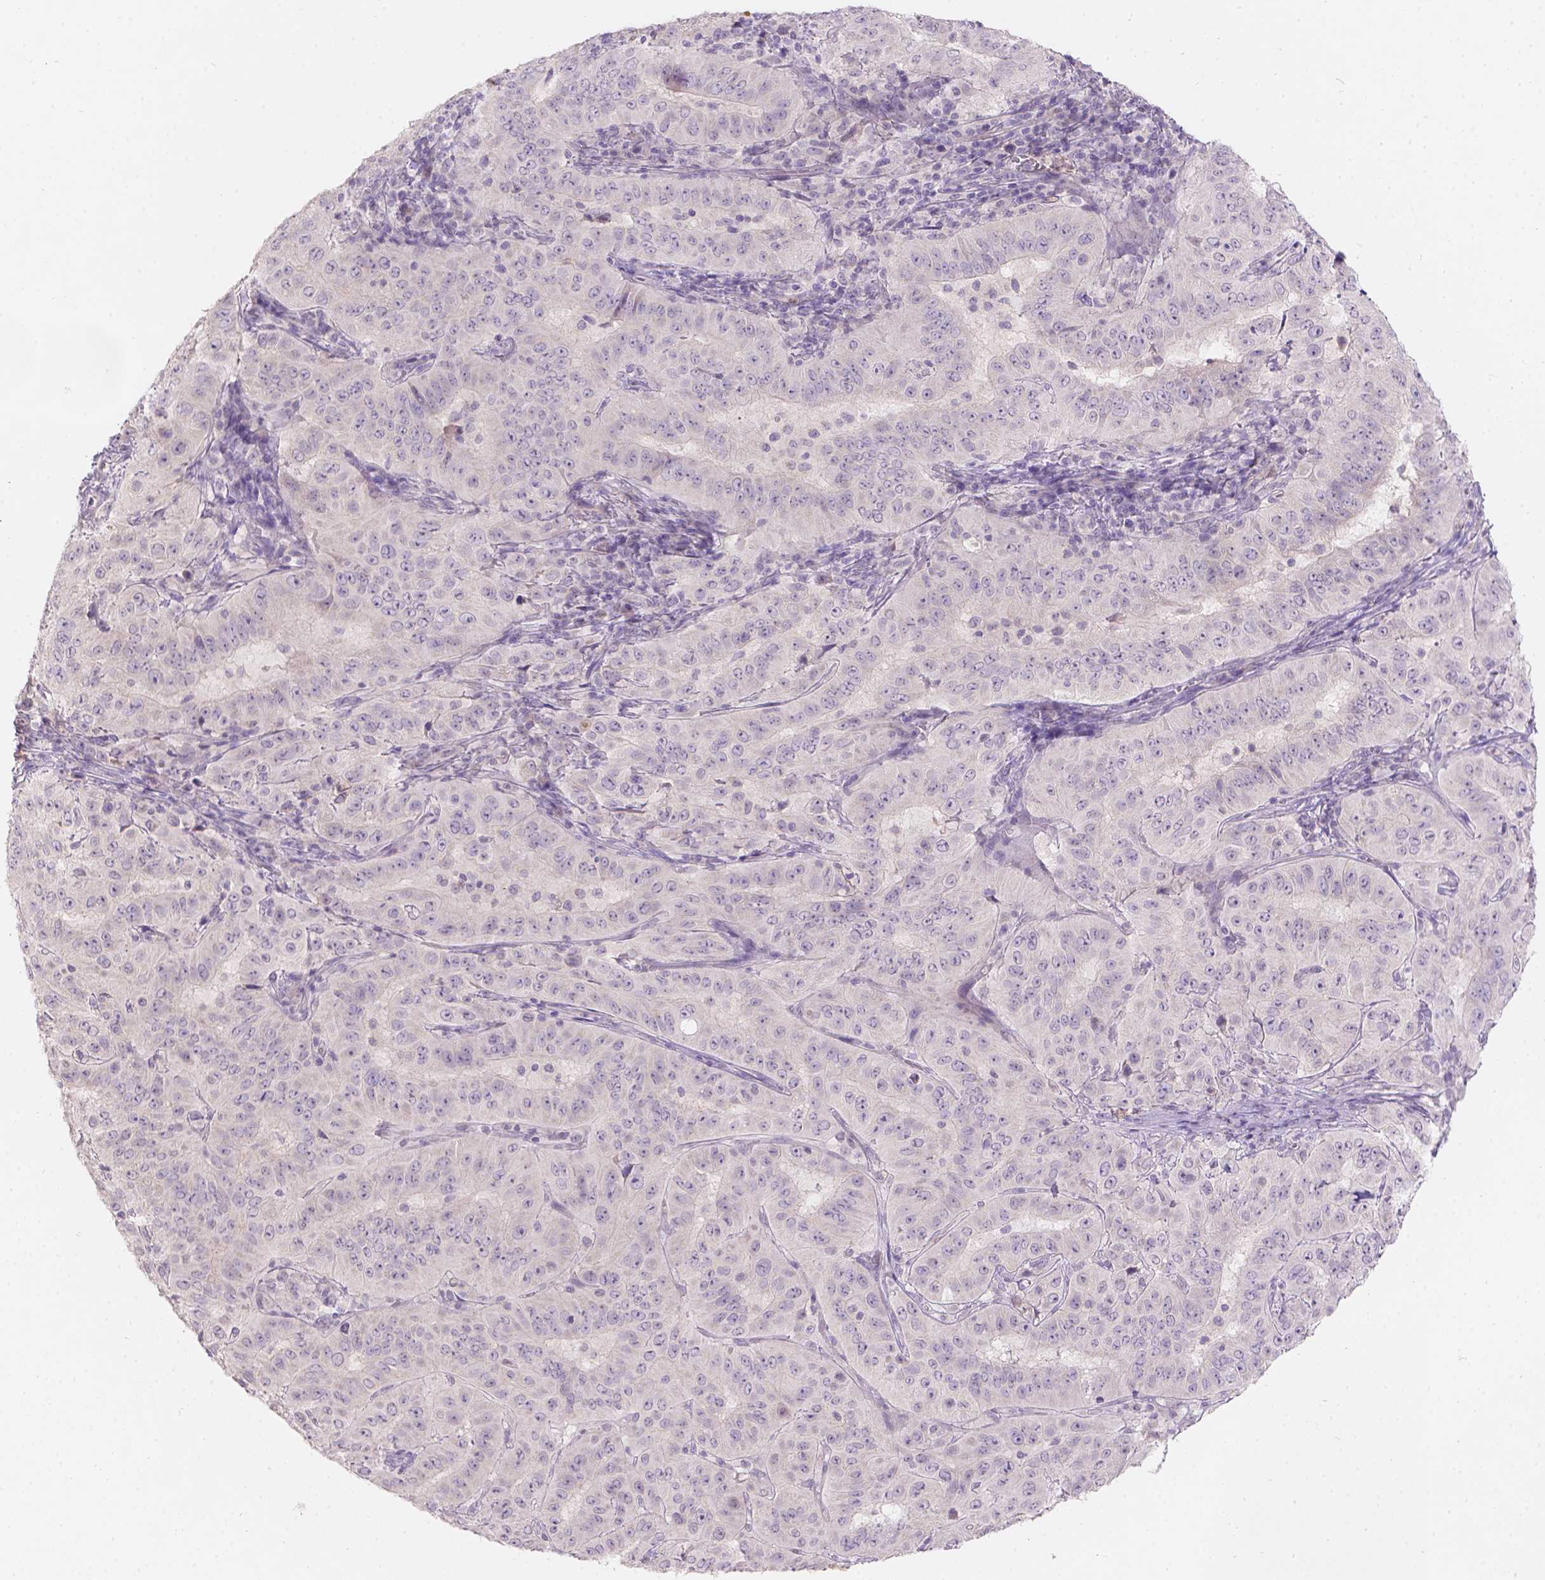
{"staining": {"intensity": "negative", "quantity": "none", "location": "none"}, "tissue": "pancreatic cancer", "cell_type": "Tumor cells", "image_type": "cancer", "snomed": [{"axis": "morphology", "description": "Adenocarcinoma, NOS"}, {"axis": "topography", "description": "Pancreas"}], "caption": "Tumor cells show no significant protein positivity in pancreatic cancer (adenocarcinoma).", "gene": "DCAF4L1", "patient": {"sex": "male", "age": 63}}